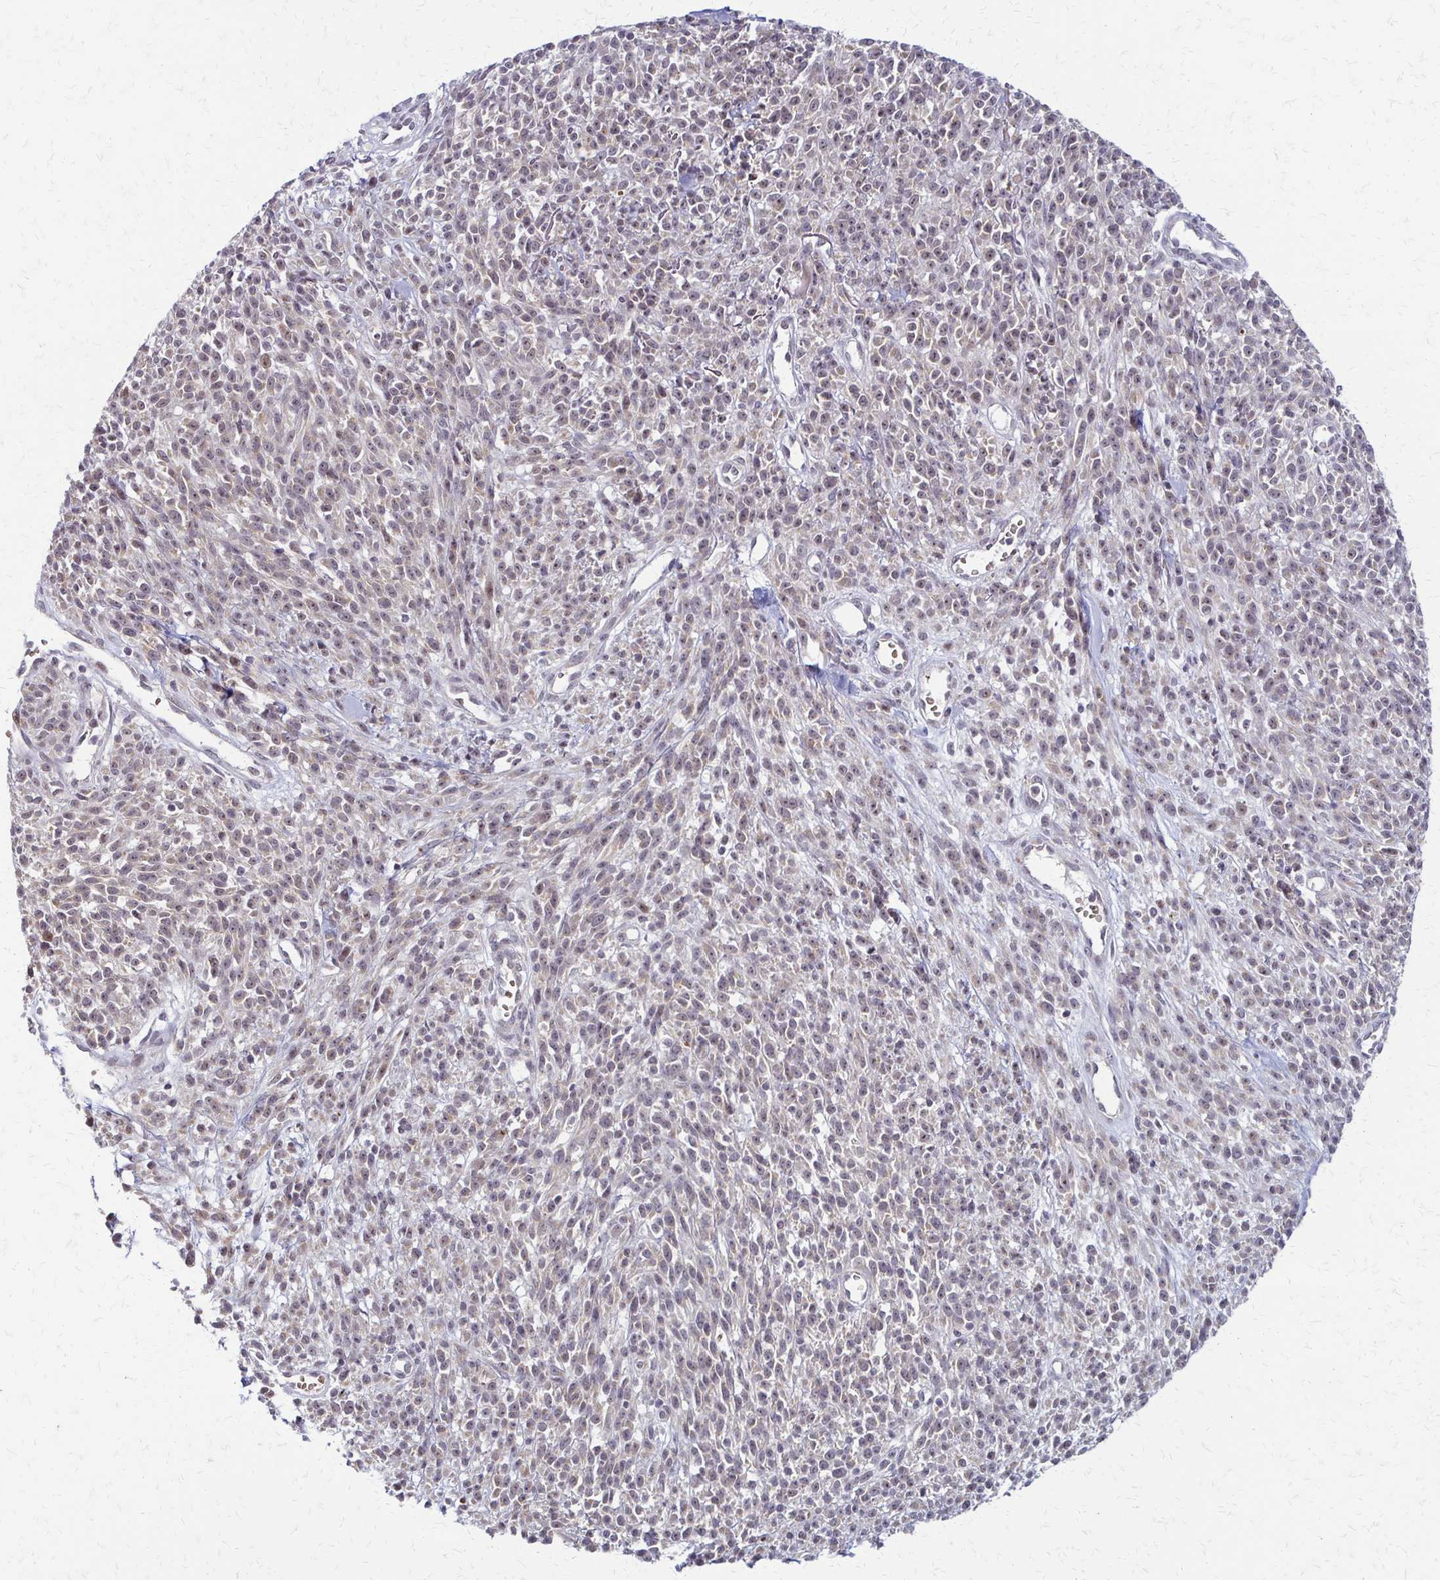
{"staining": {"intensity": "moderate", "quantity": "<25%", "location": "nuclear"}, "tissue": "melanoma", "cell_type": "Tumor cells", "image_type": "cancer", "snomed": [{"axis": "morphology", "description": "Malignant melanoma, NOS"}, {"axis": "topography", "description": "Skin"}, {"axis": "topography", "description": "Skin of trunk"}], "caption": "IHC (DAB (3,3'-diaminobenzidine)) staining of malignant melanoma reveals moderate nuclear protein expression in about <25% of tumor cells.", "gene": "TRIR", "patient": {"sex": "male", "age": 74}}